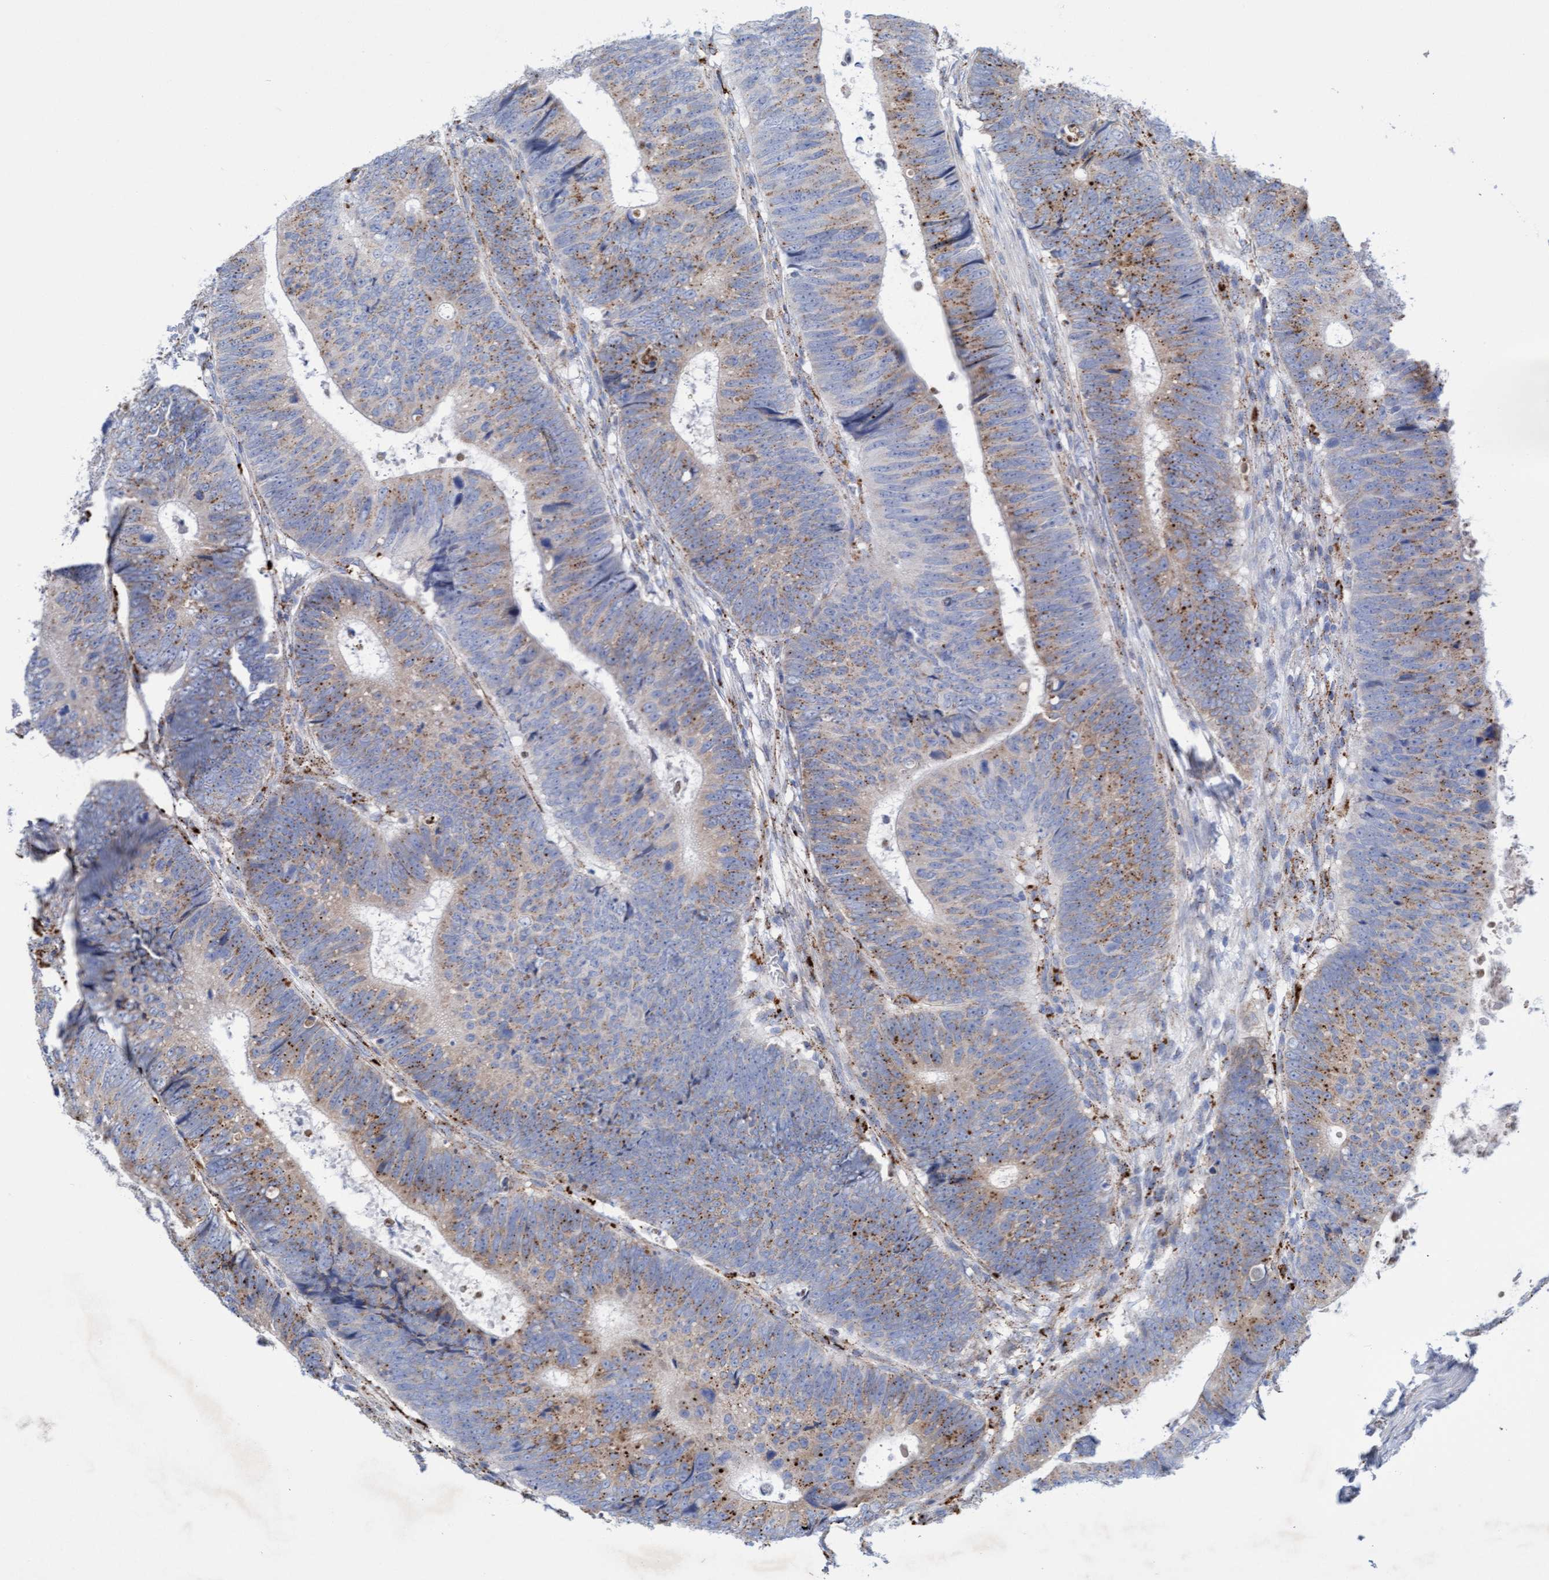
{"staining": {"intensity": "moderate", "quantity": "25%-75%", "location": "cytoplasmic/membranous"}, "tissue": "colorectal cancer", "cell_type": "Tumor cells", "image_type": "cancer", "snomed": [{"axis": "morphology", "description": "Adenocarcinoma, NOS"}, {"axis": "topography", "description": "Colon"}], "caption": "This histopathology image reveals IHC staining of human colorectal adenocarcinoma, with medium moderate cytoplasmic/membranous positivity in about 25%-75% of tumor cells.", "gene": "SGSH", "patient": {"sex": "male", "age": 56}}